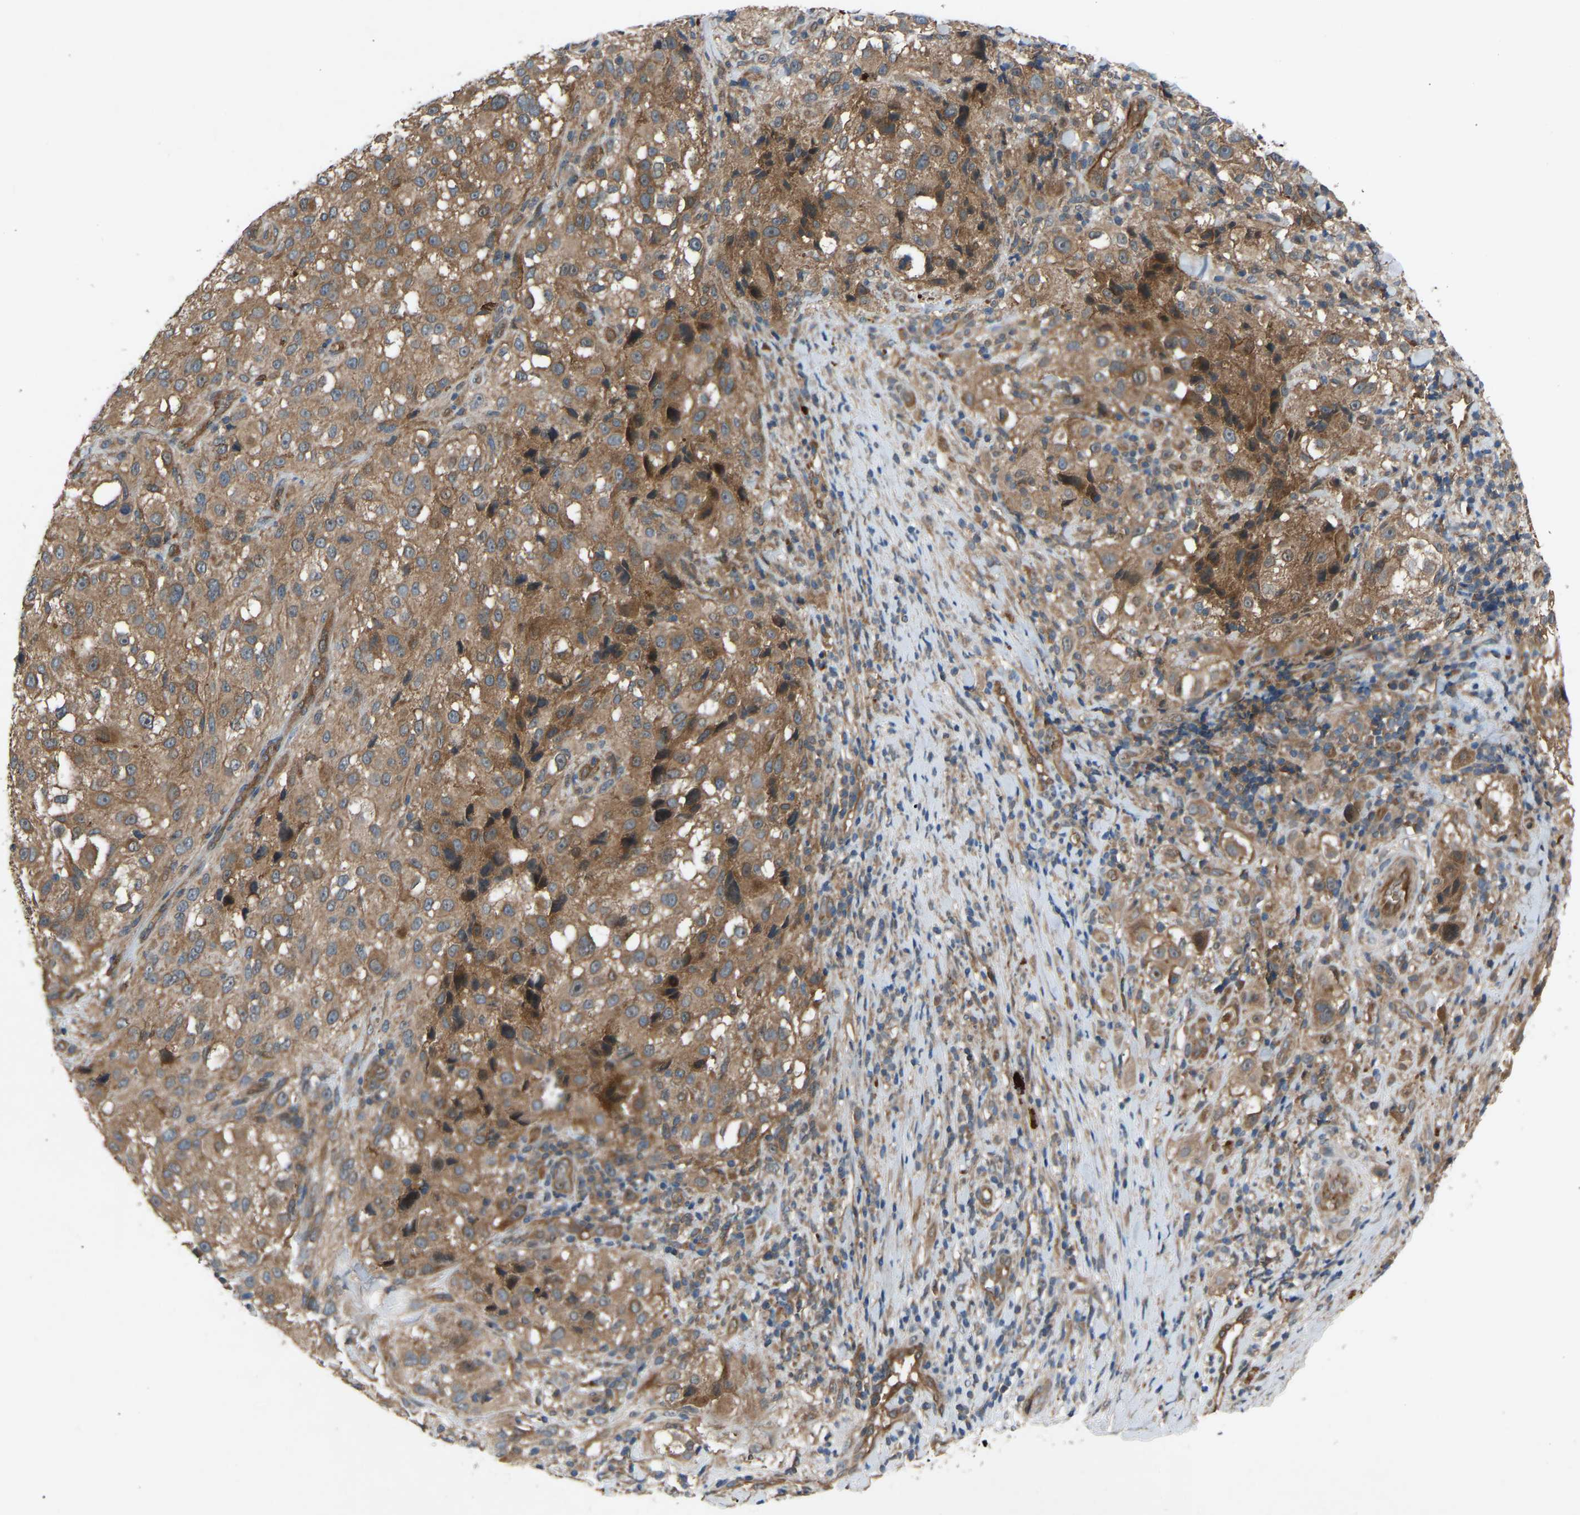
{"staining": {"intensity": "moderate", "quantity": ">75%", "location": "cytoplasmic/membranous"}, "tissue": "melanoma", "cell_type": "Tumor cells", "image_type": "cancer", "snomed": [{"axis": "morphology", "description": "Necrosis, NOS"}, {"axis": "morphology", "description": "Malignant melanoma, NOS"}, {"axis": "topography", "description": "Skin"}], "caption": "This histopathology image displays immunohistochemistry (IHC) staining of malignant melanoma, with medium moderate cytoplasmic/membranous expression in about >75% of tumor cells.", "gene": "GAS2L1", "patient": {"sex": "female", "age": 87}}